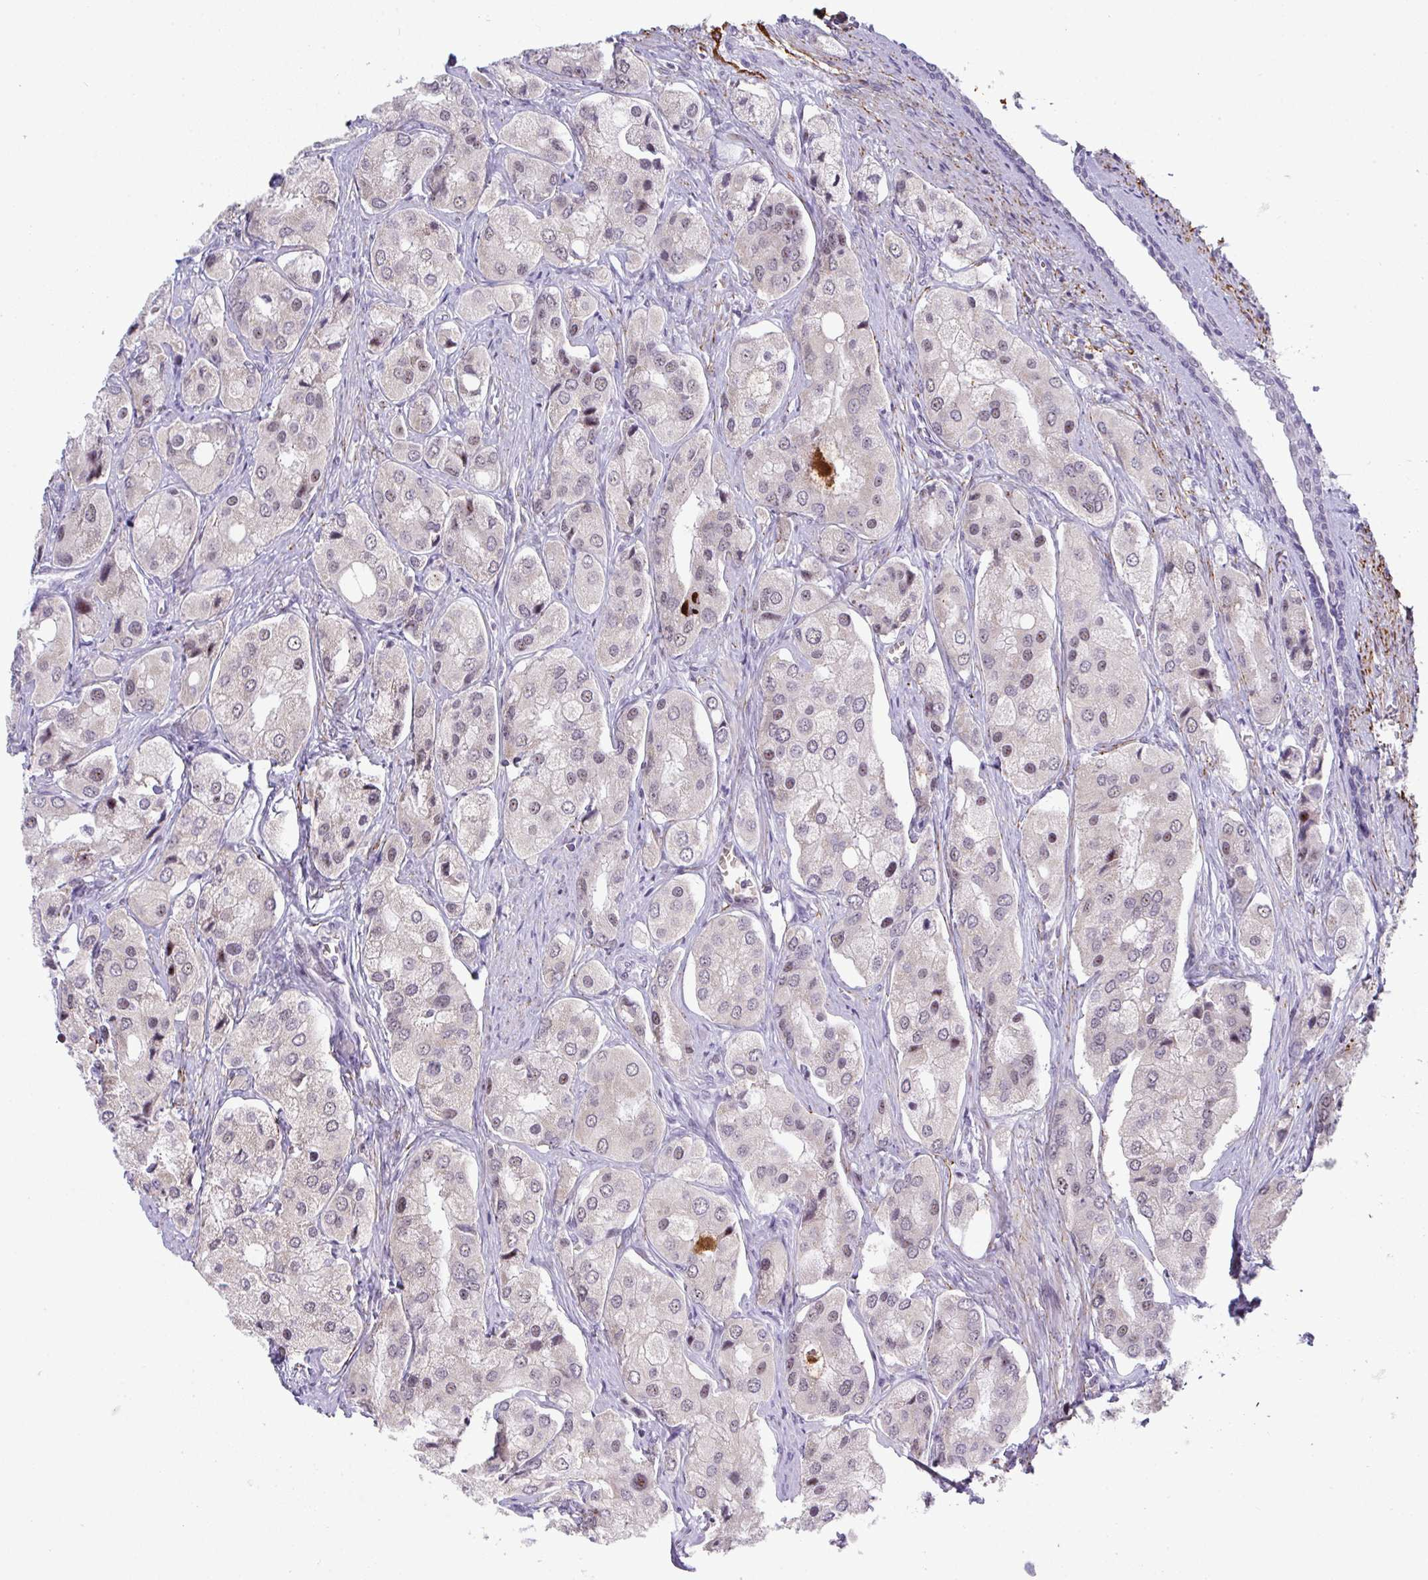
{"staining": {"intensity": "weak", "quantity": "<25%", "location": "nuclear"}, "tissue": "prostate cancer", "cell_type": "Tumor cells", "image_type": "cancer", "snomed": [{"axis": "morphology", "description": "Adenocarcinoma, Low grade"}, {"axis": "topography", "description": "Prostate"}], "caption": "This histopathology image is of prostate adenocarcinoma (low-grade) stained with immunohistochemistry to label a protein in brown with the nuclei are counter-stained blue. There is no positivity in tumor cells. (DAB immunohistochemistry (IHC) with hematoxylin counter stain).", "gene": "TNMD", "patient": {"sex": "male", "age": 69}}